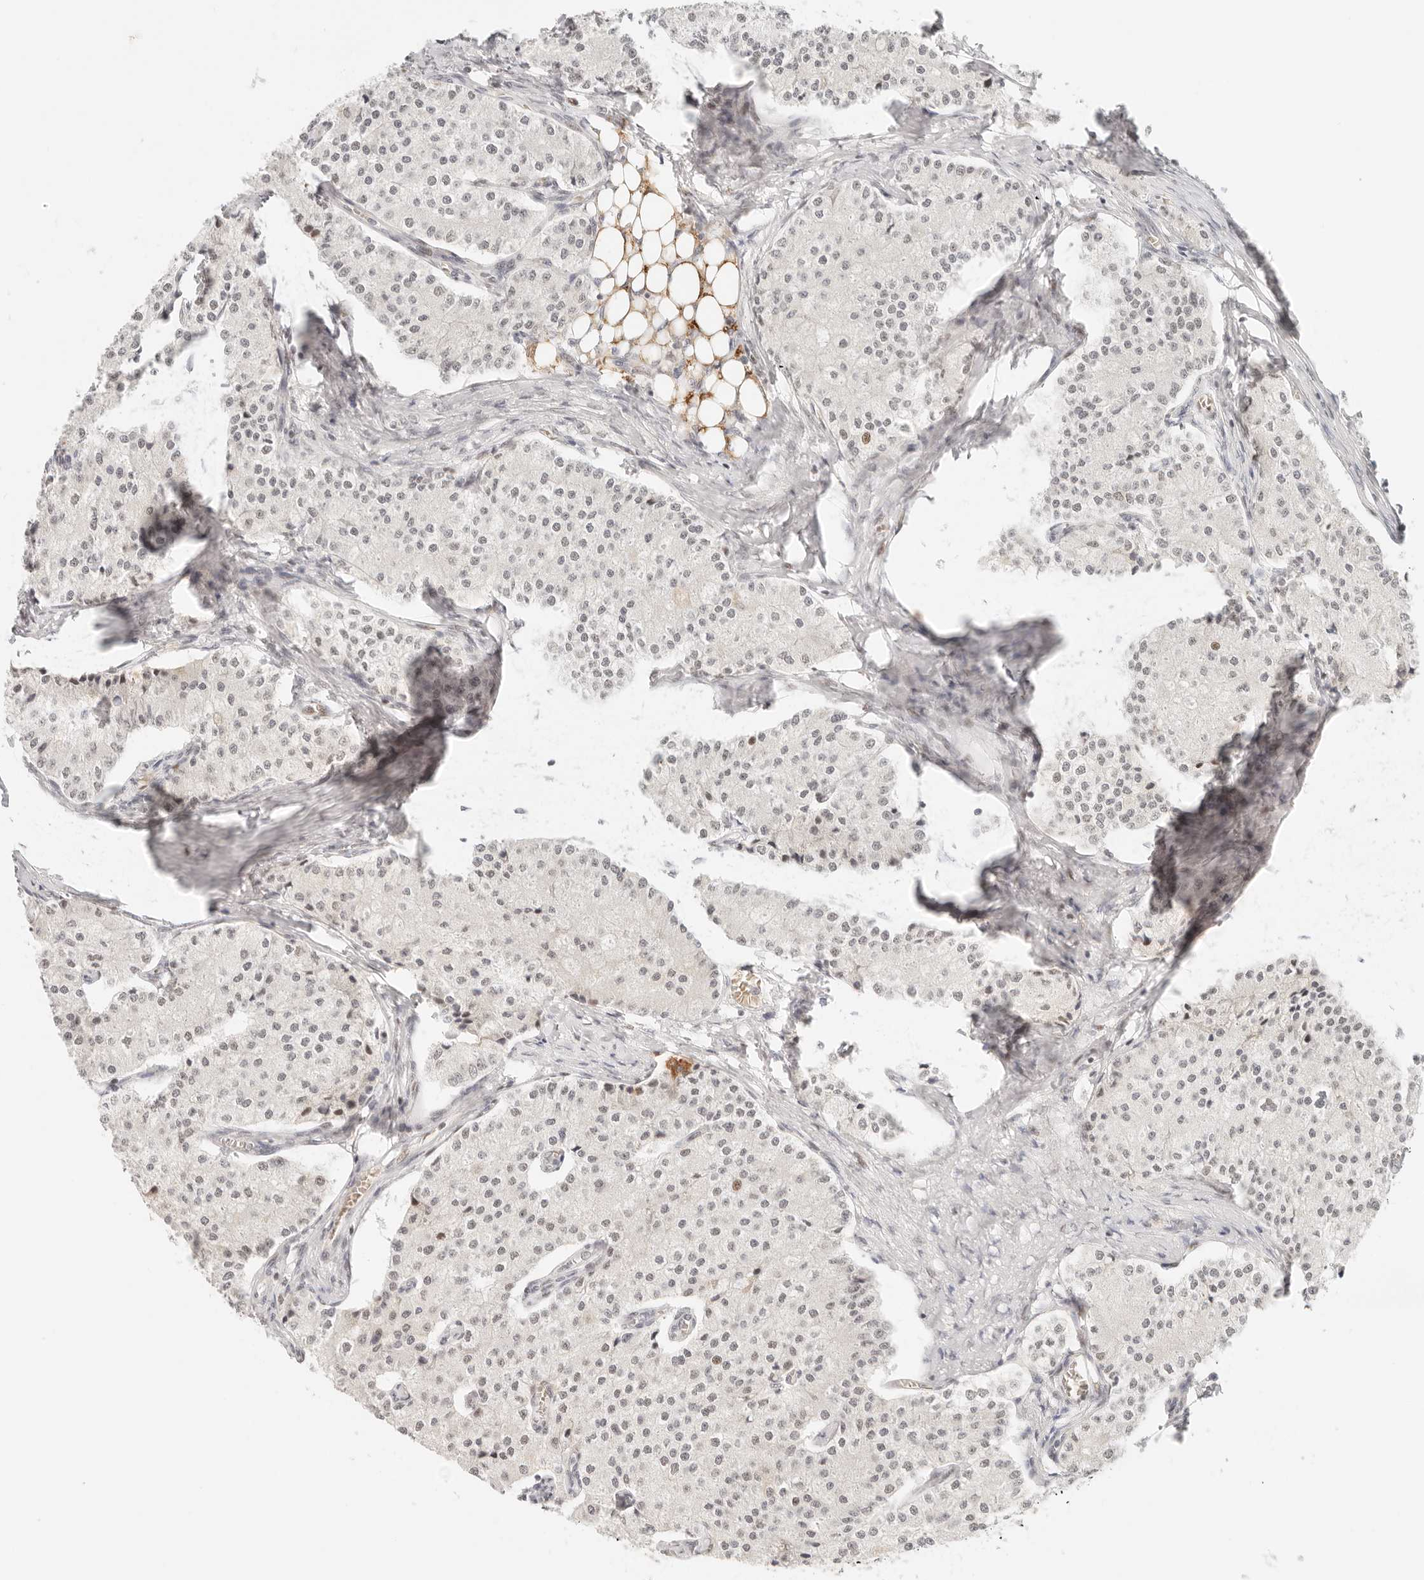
{"staining": {"intensity": "negative", "quantity": "none", "location": "none"}, "tissue": "carcinoid", "cell_type": "Tumor cells", "image_type": "cancer", "snomed": [{"axis": "morphology", "description": "Carcinoid, malignant, NOS"}, {"axis": "topography", "description": "Colon"}], "caption": "IHC of human carcinoid reveals no expression in tumor cells. (DAB IHC, high magnification).", "gene": "HOXC5", "patient": {"sex": "female", "age": 52}}